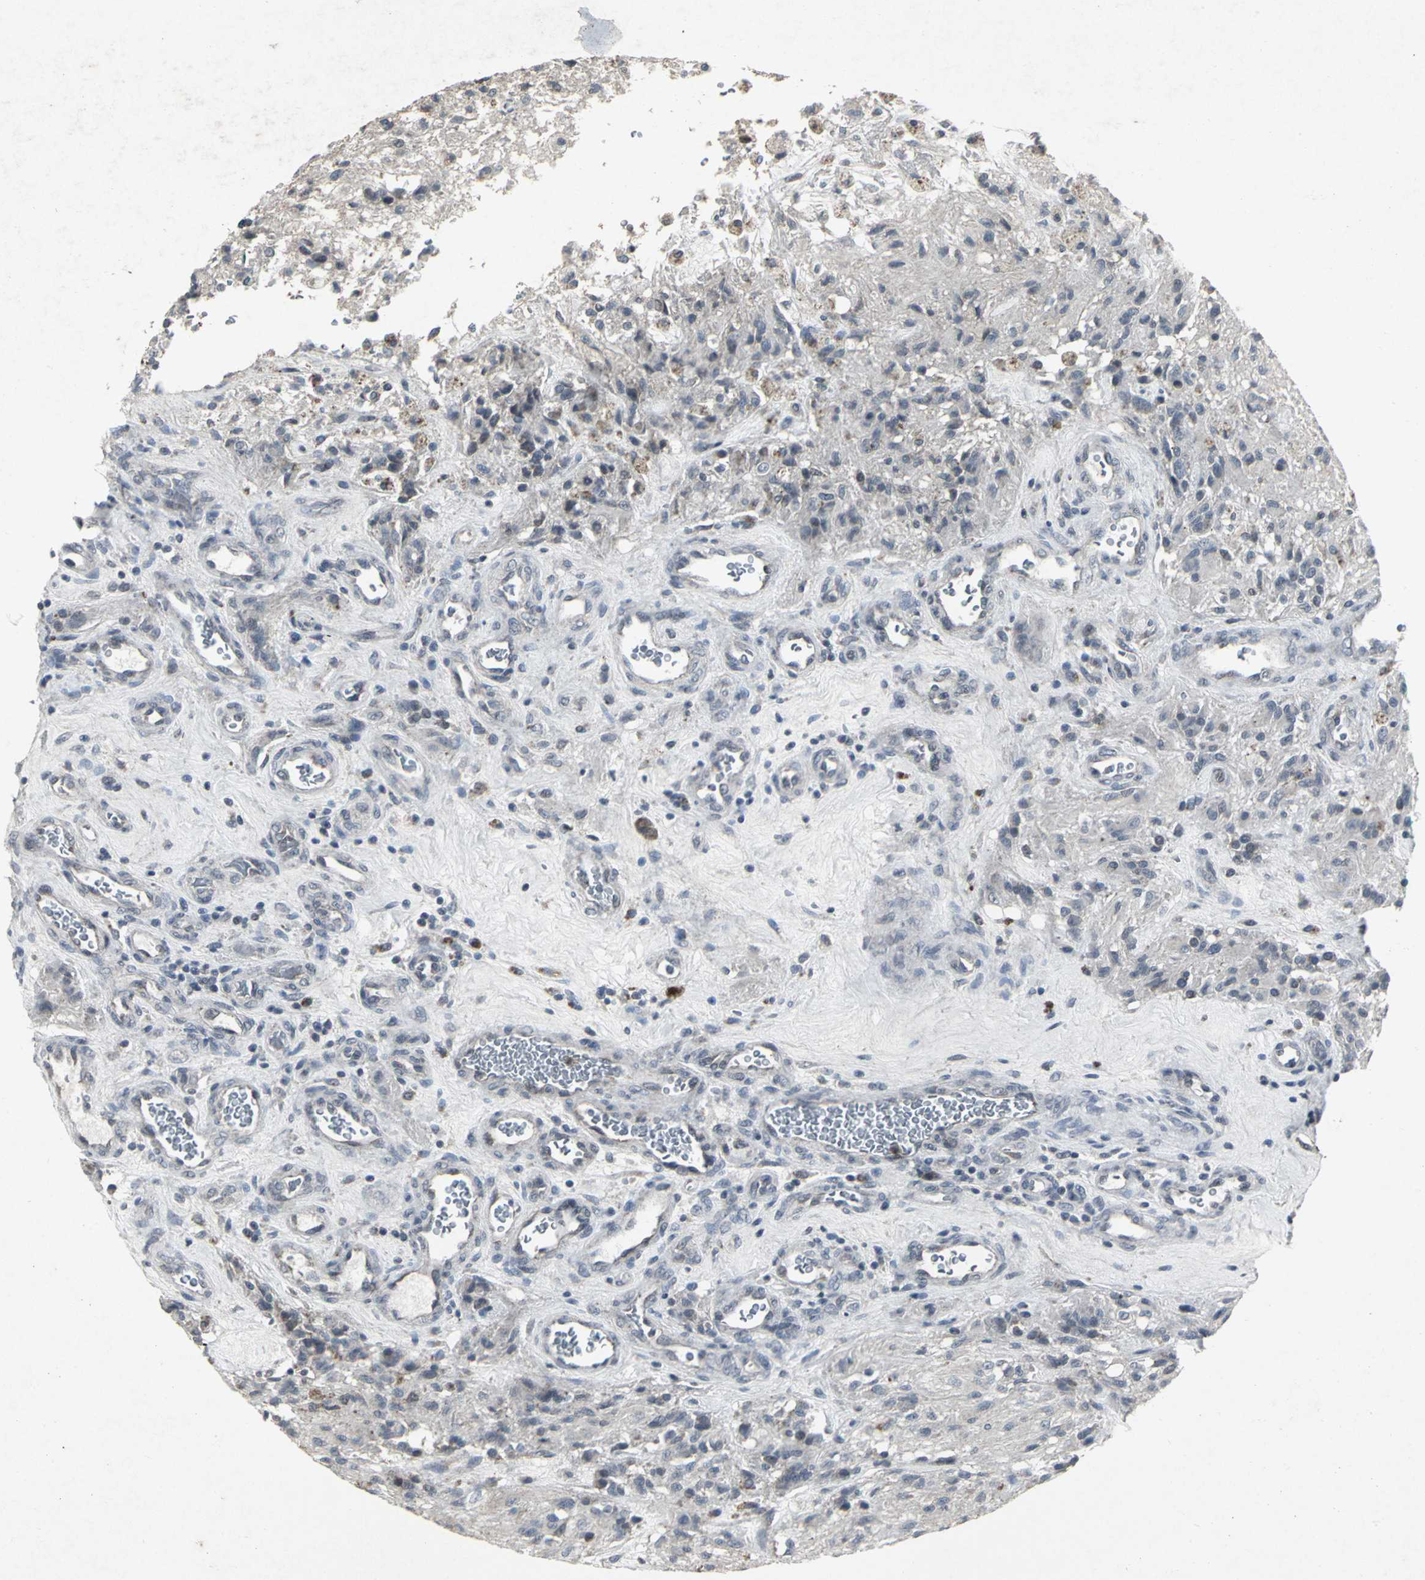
{"staining": {"intensity": "weak", "quantity": "<25%", "location": "cytoplasmic/membranous"}, "tissue": "glioma", "cell_type": "Tumor cells", "image_type": "cancer", "snomed": [{"axis": "morphology", "description": "Normal tissue, NOS"}, {"axis": "morphology", "description": "Glioma, malignant, High grade"}, {"axis": "topography", "description": "Cerebral cortex"}], "caption": "IHC of glioma reveals no positivity in tumor cells.", "gene": "BMP4", "patient": {"sex": "male", "age": 56}}